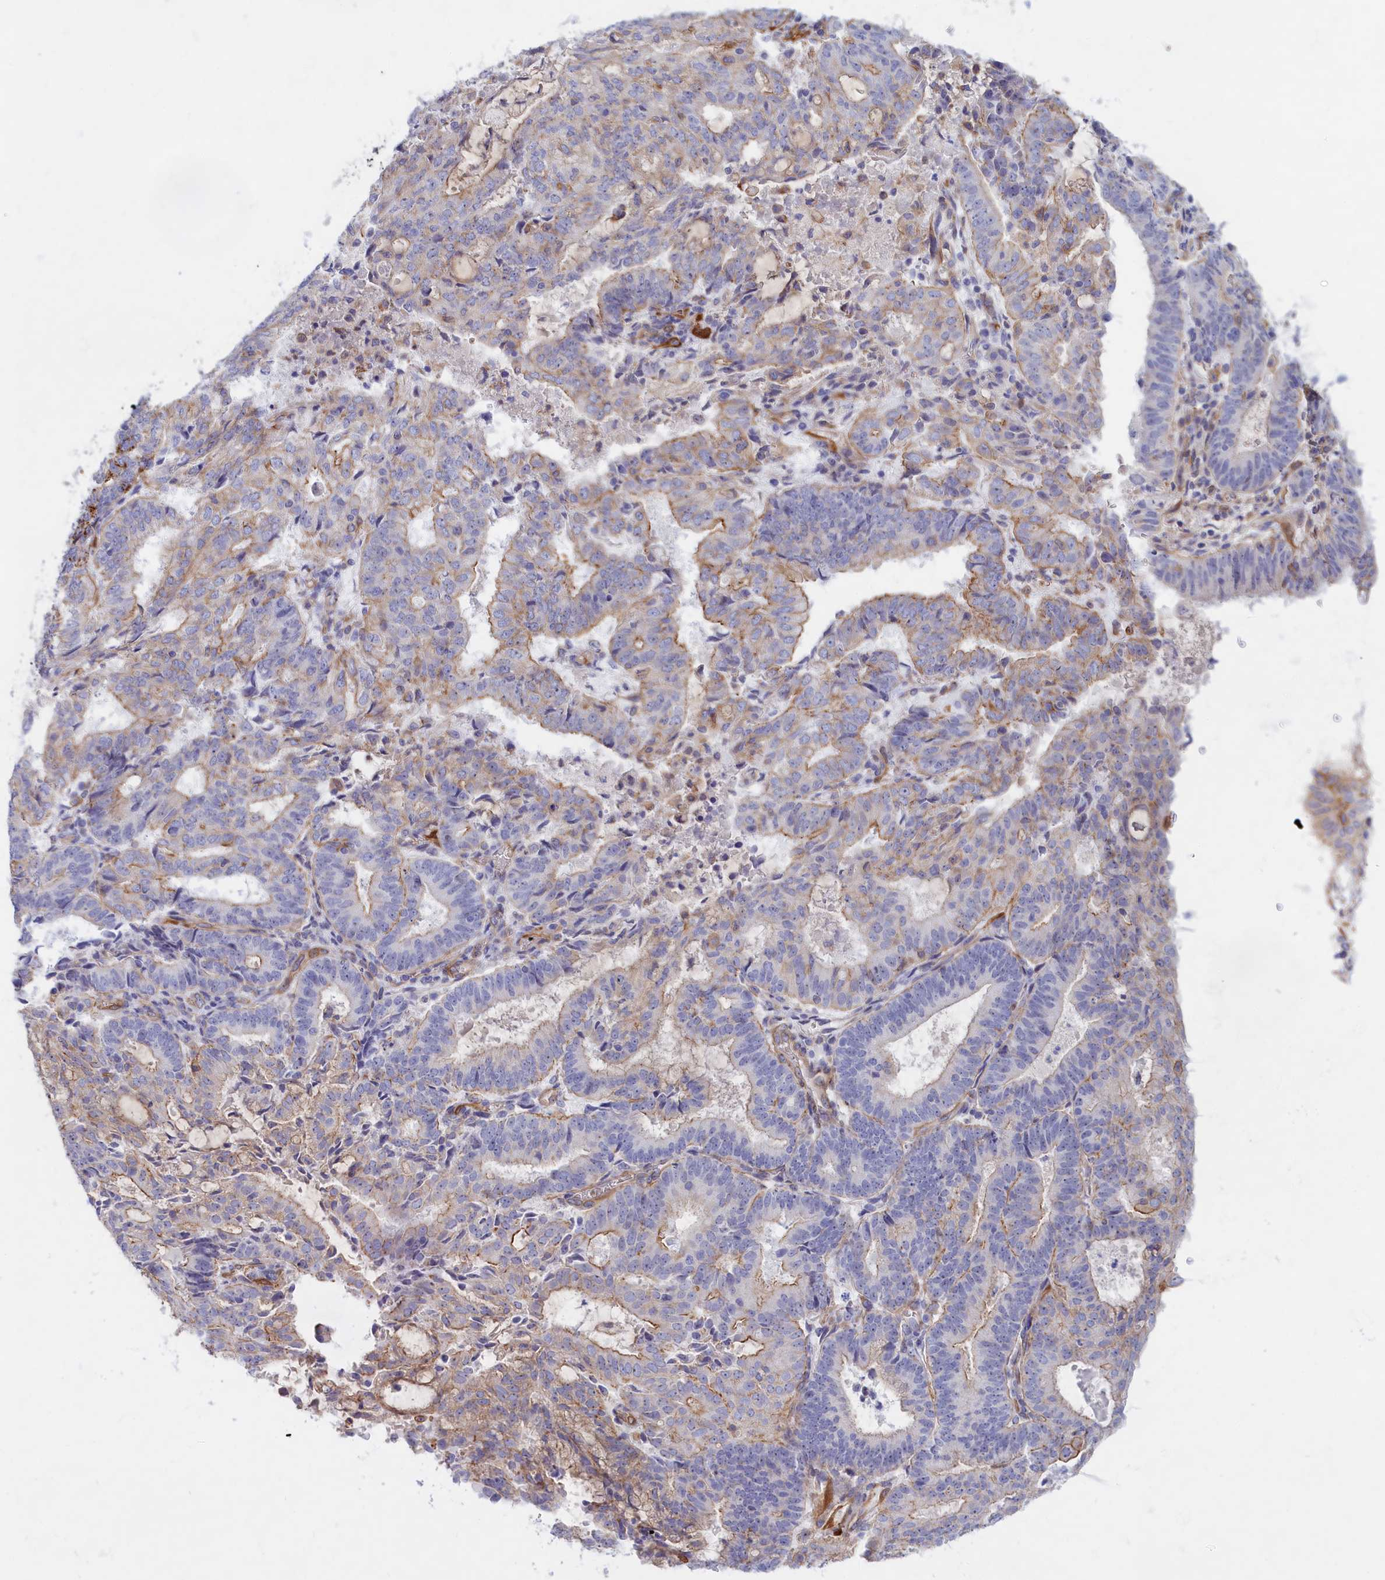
{"staining": {"intensity": "negative", "quantity": "none", "location": "none"}, "tissue": "endometrial cancer", "cell_type": "Tumor cells", "image_type": "cancer", "snomed": [{"axis": "morphology", "description": "Adenocarcinoma, NOS"}, {"axis": "topography", "description": "Endometrium"}], "caption": "A histopathology image of endometrial cancer (adenocarcinoma) stained for a protein reveals no brown staining in tumor cells. (DAB (3,3'-diaminobenzidine) immunohistochemistry (IHC) with hematoxylin counter stain).", "gene": "ABCC12", "patient": {"sex": "female", "age": 70}}